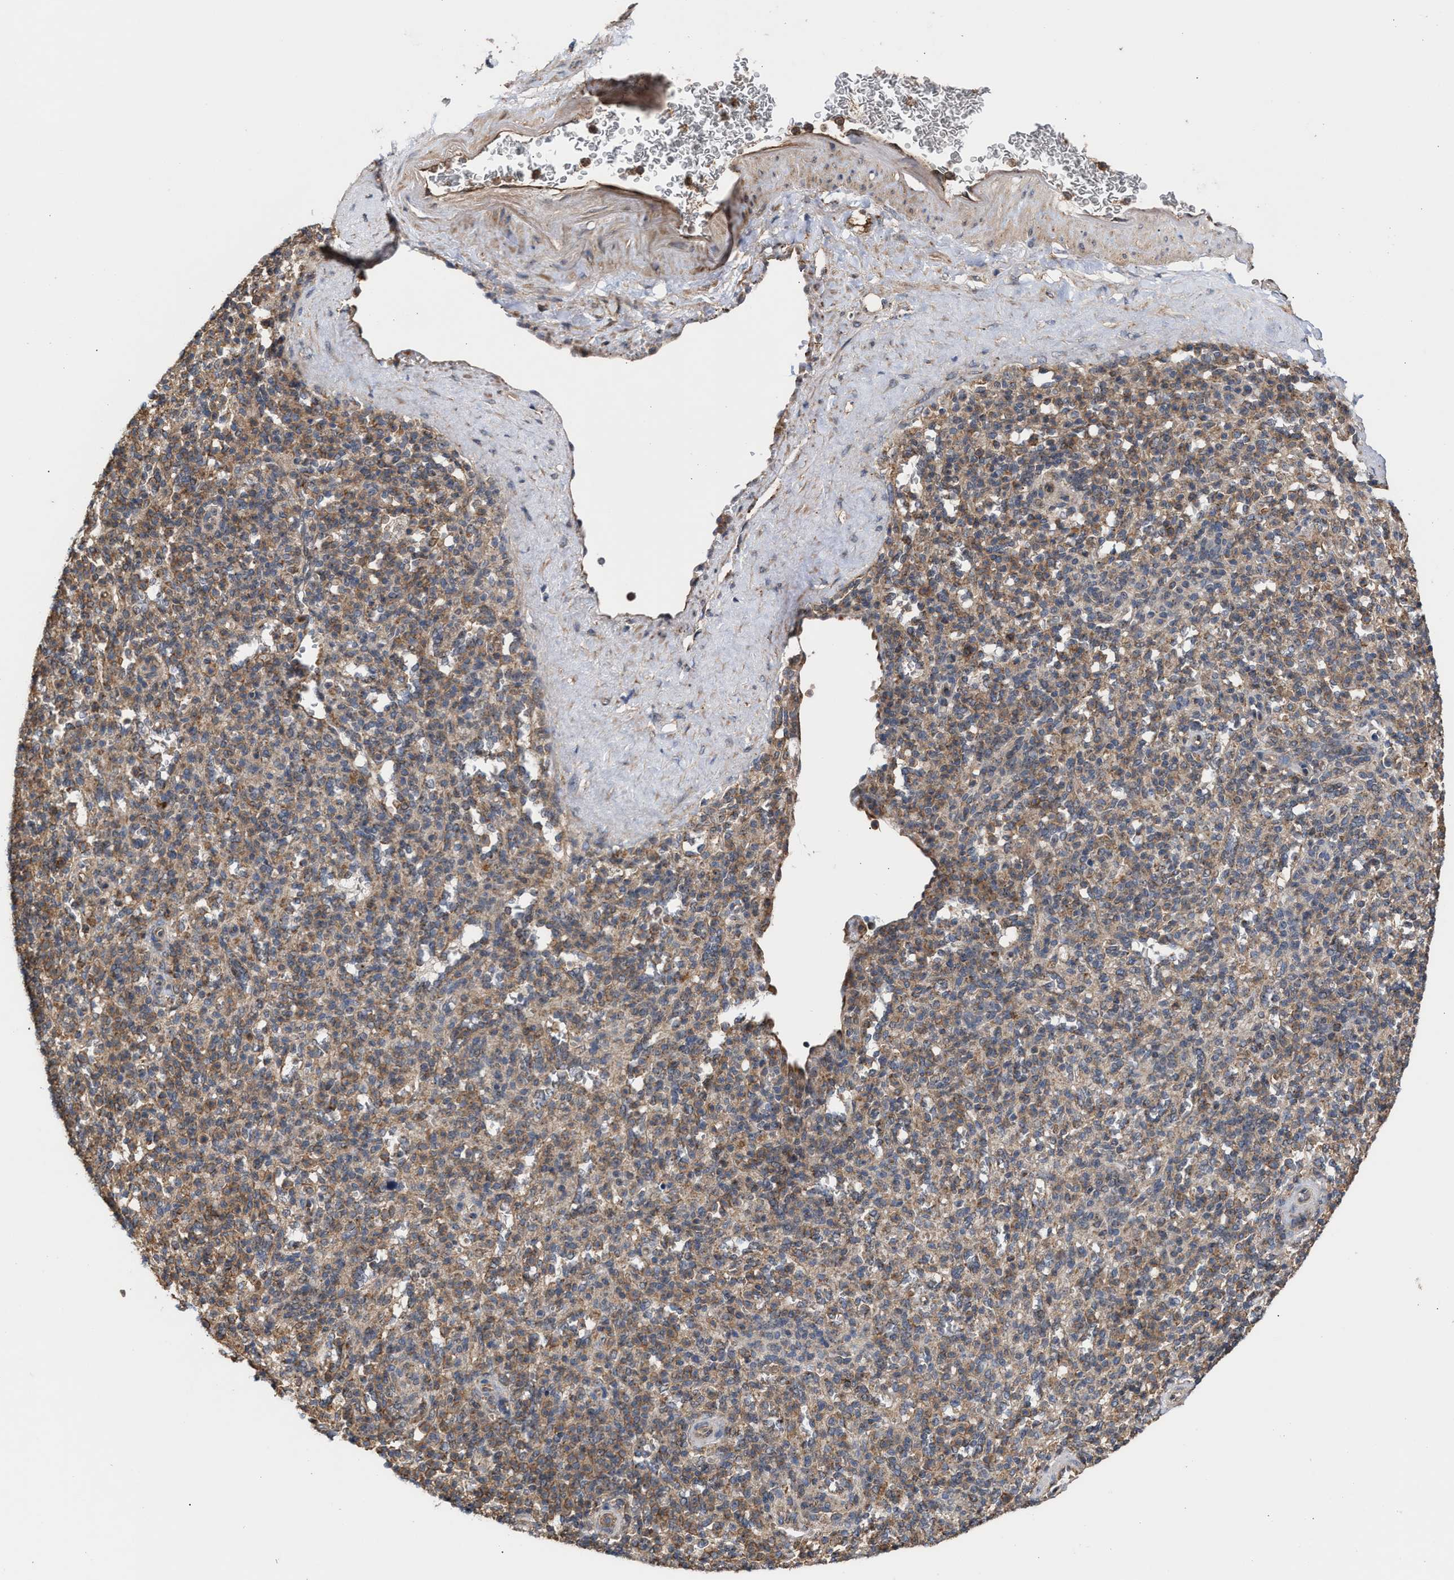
{"staining": {"intensity": "moderate", "quantity": "25%-75%", "location": "cytoplasmic/membranous"}, "tissue": "spleen", "cell_type": "Cells in red pulp", "image_type": "normal", "snomed": [{"axis": "morphology", "description": "Normal tissue, NOS"}, {"axis": "topography", "description": "Spleen"}], "caption": "Cells in red pulp display medium levels of moderate cytoplasmic/membranous positivity in approximately 25%-75% of cells in unremarkable spleen.", "gene": "EXOSC2", "patient": {"sex": "male", "age": 36}}